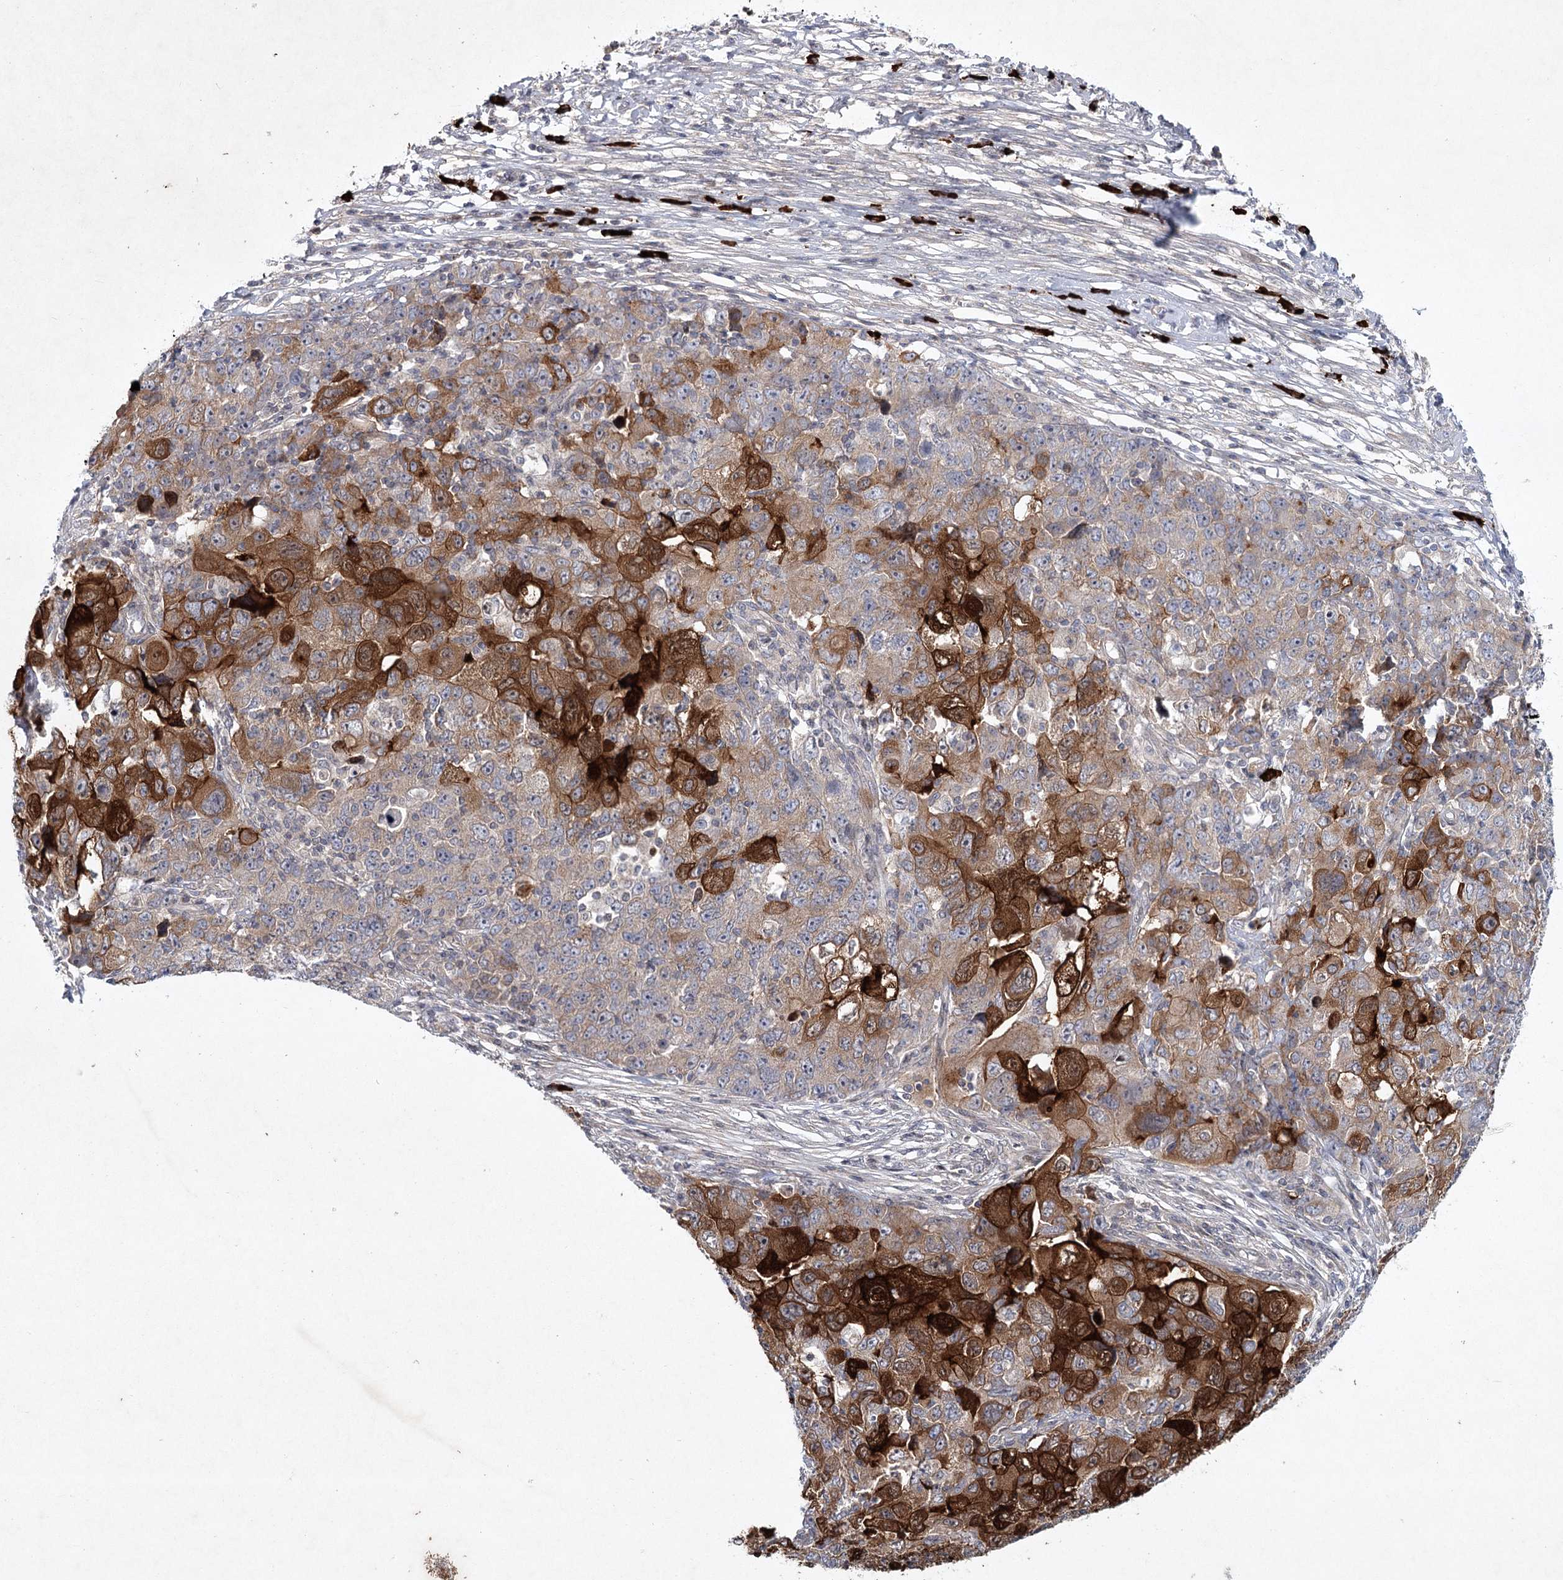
{"staining": {"intensity": "strong", "quantity": "25%-75%", "location": "cytoplasmic/membranous"}, "tissue": "ovarian cancer", "cell_type": "Tumor cells", "image_type": "cancer", "snomed": [{"axis": "morphology", "description": "Carcinoma, endometroid"}, {"axis": "topography", "description": "Ovary"}], "caption": "An image showing strong cytoplasmic/membranous staining in approximately 25%-75% of tumor cells in ovarian cancer, as visualized by brown immunohistochemical staining.", "gene": "MAP3K13", "patient": {"sex": "female", "age": 42}}